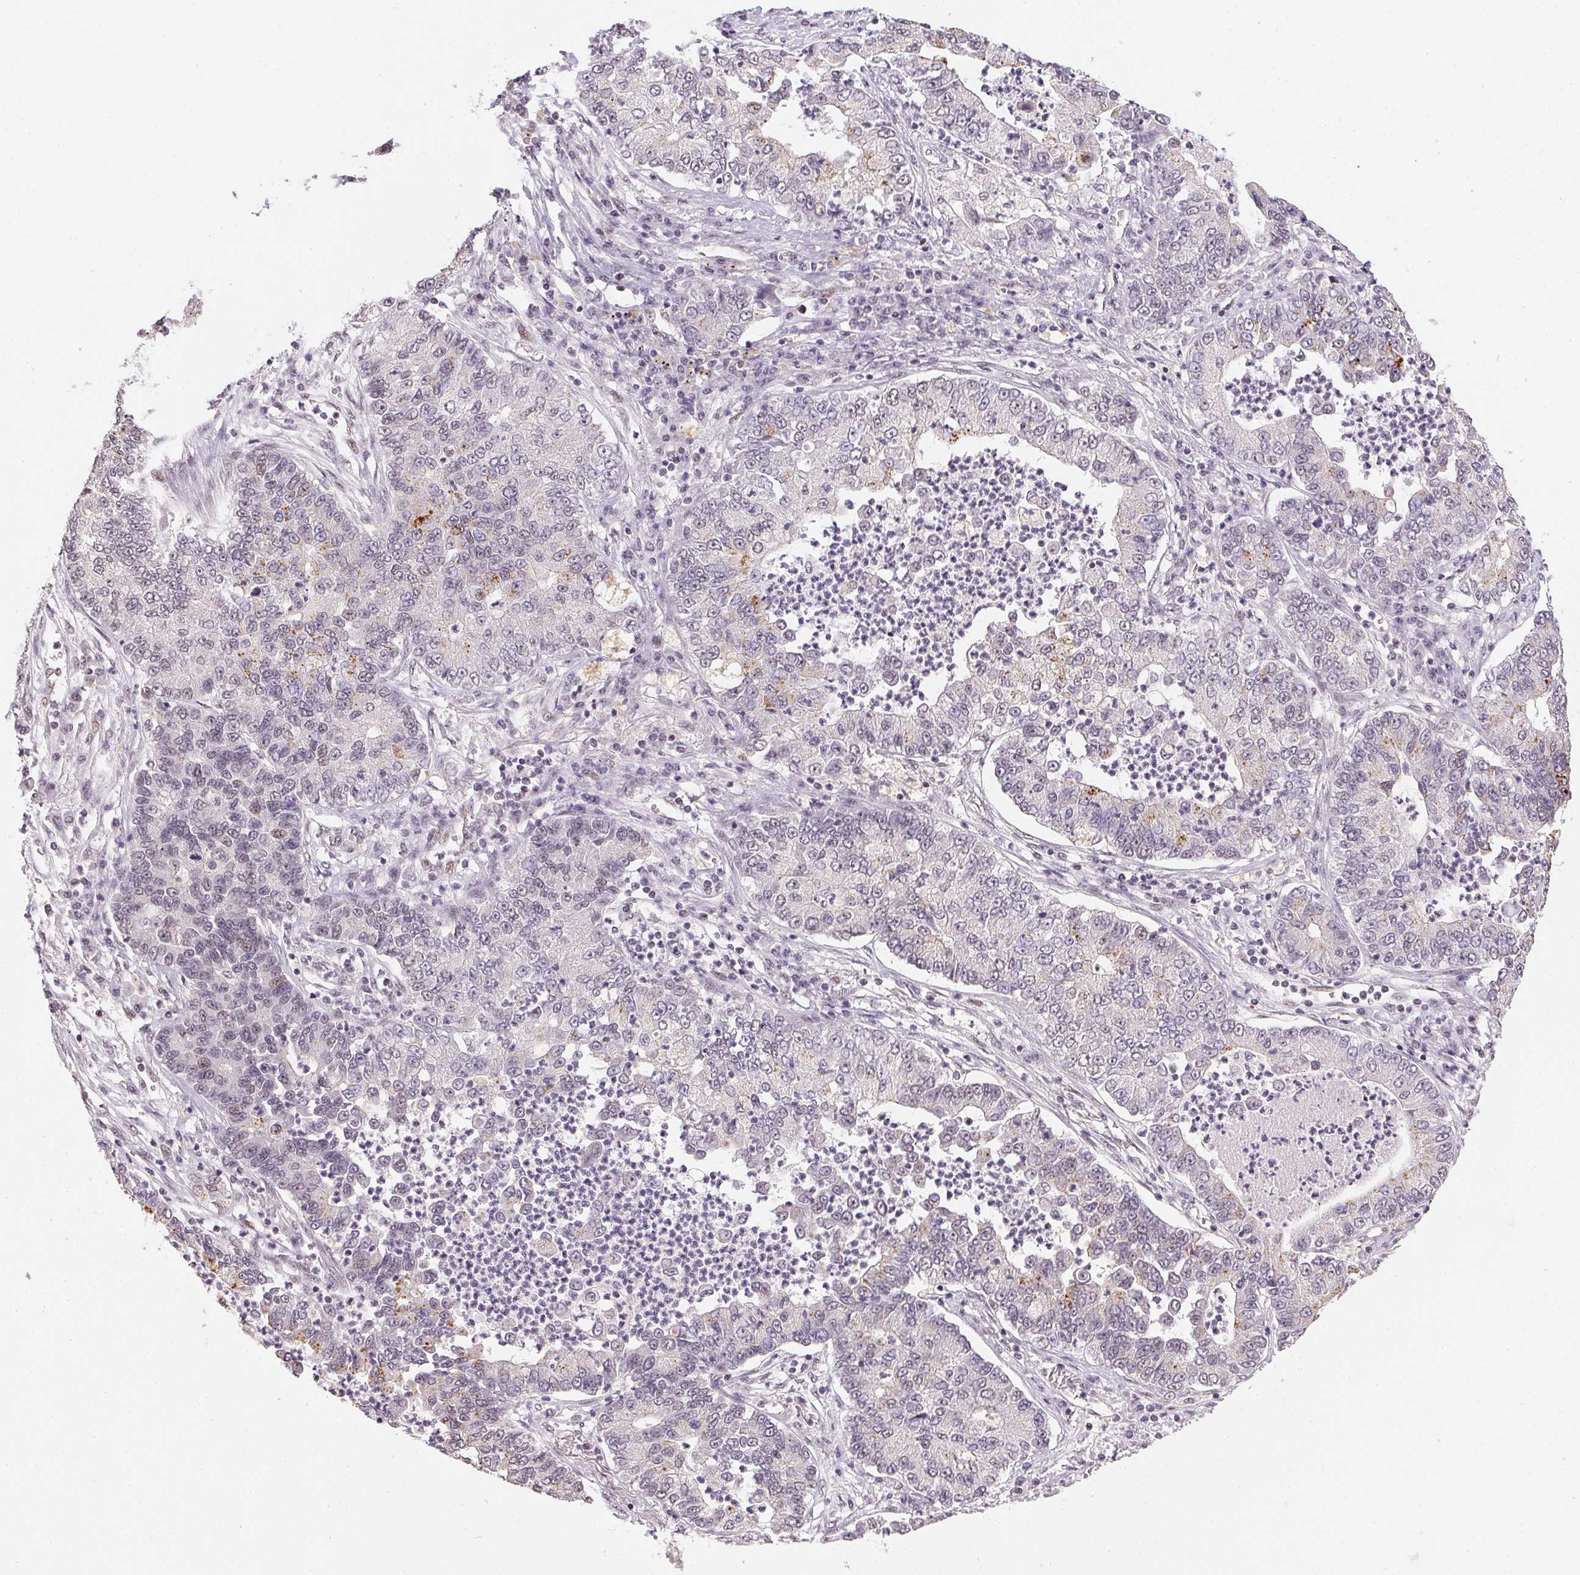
{"staining": {"intensity": "moderate", "quantity": "<25%", "location": "nuclear"}, "tissue": "lung cancer", "cell_type": "Tumor cells", "image_type": "cancer", "snomed": [{"axis": "morphology", "description": "Adenocarcinoma, NOS"}, {"axis": "topography", "description": "Lung"}], "caption": "Approximately <25% of tumor cells in human lung cancer (adenocarcinoma) show moderate nuclear protein staining as visualized by brown immunohistochemical staining.", "gene": "KDM4D", "patient": {"sex": "female", "age": 57}}